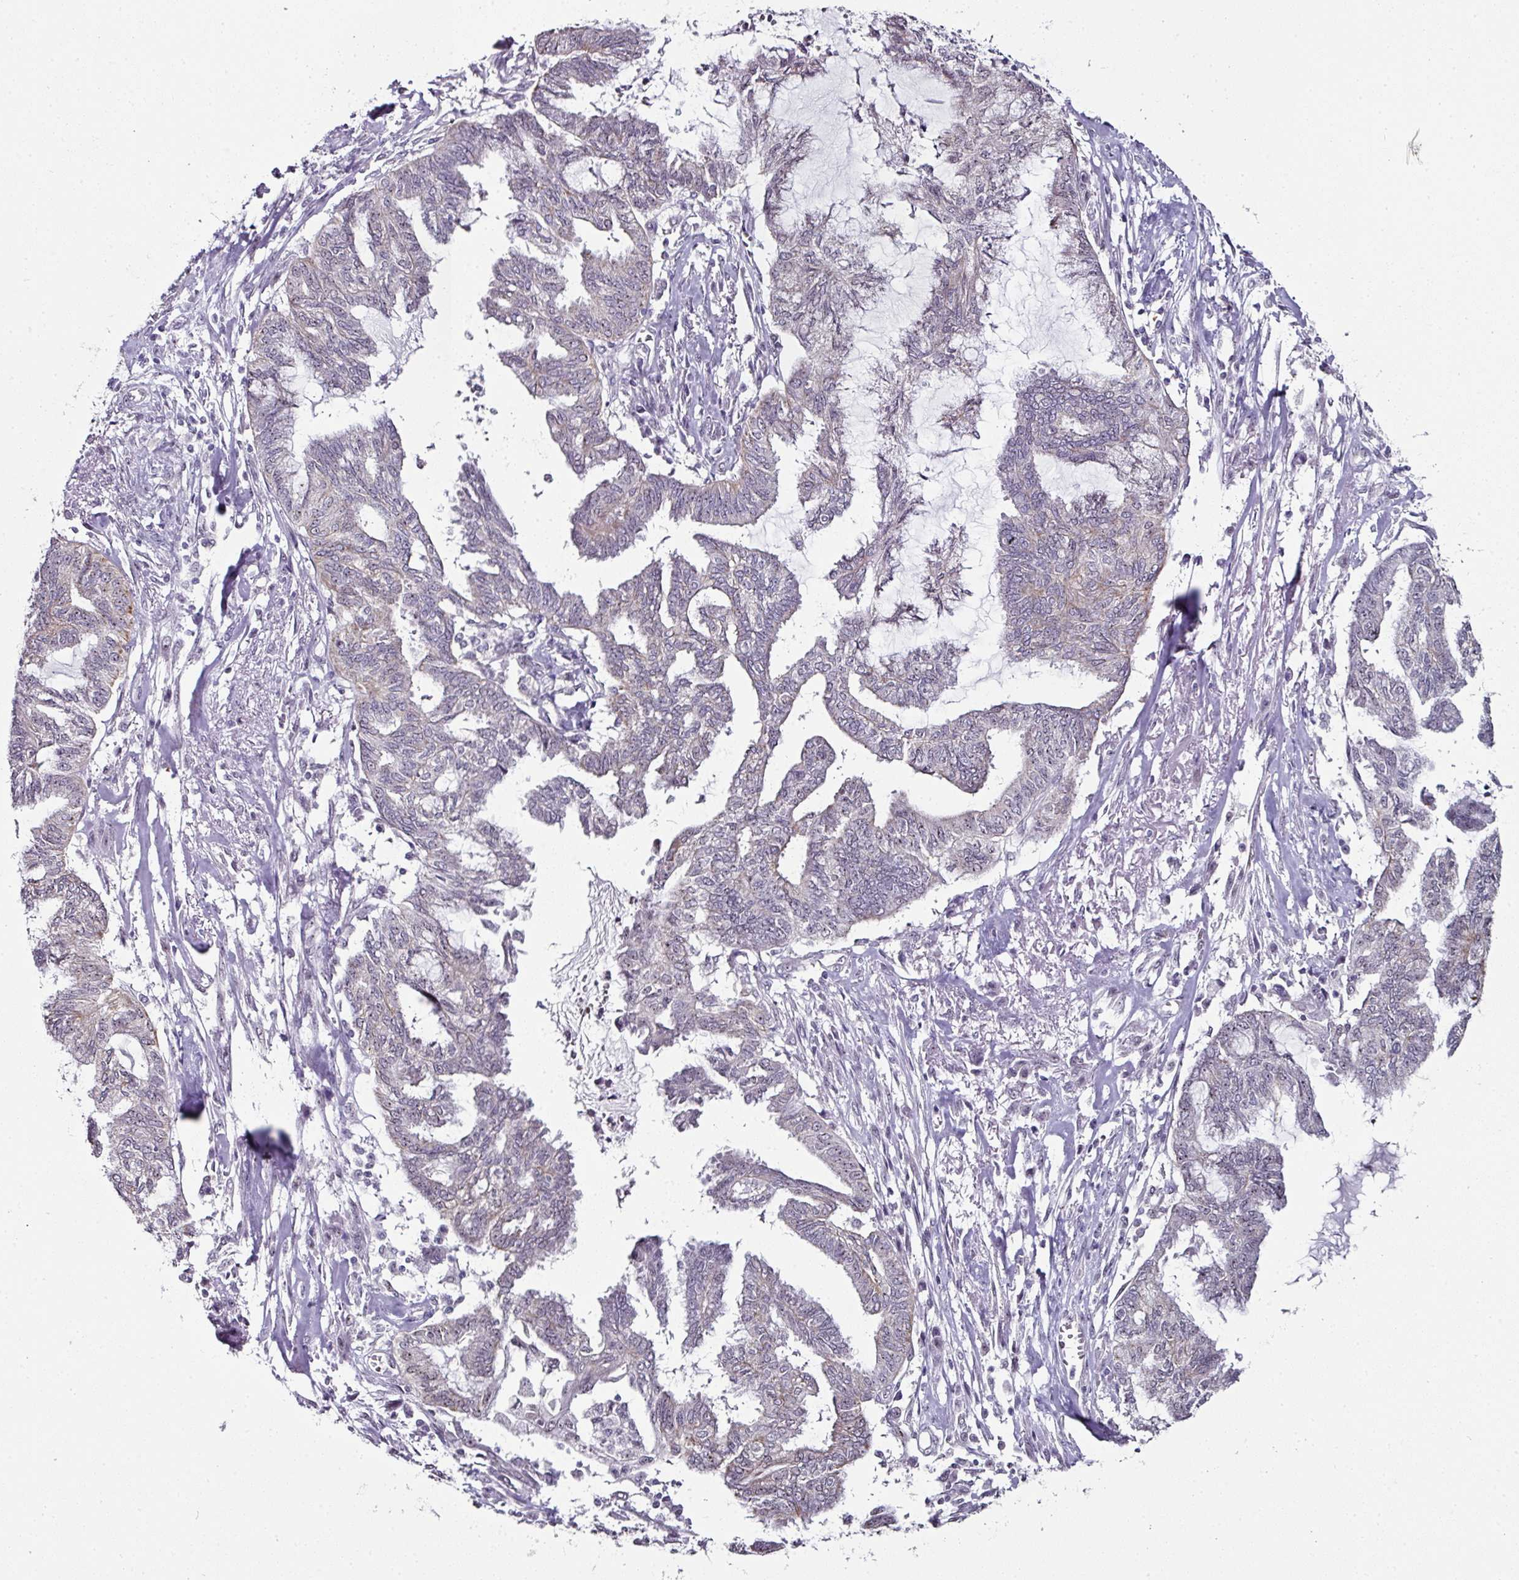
{"staining": {"intensity": "weak", "quantity": "<25%", "location": "cytoplasmic/membranous,nuclear"}, "tissue": "endometrial cancer", "cell_type": "Tumor cells", "image_type": "cancer", "snomed": [{"axis": "morphology", "description": "Adenocarcinoma, NOS"}, {"axis": "topography", "description": "Endometrium"}], "caption": "The micrograph reveals no staining of tumor cells in endometrial adenocarcinoma.", "gene": "NACC2", "patient": {"sex": "female", "age": 86}}